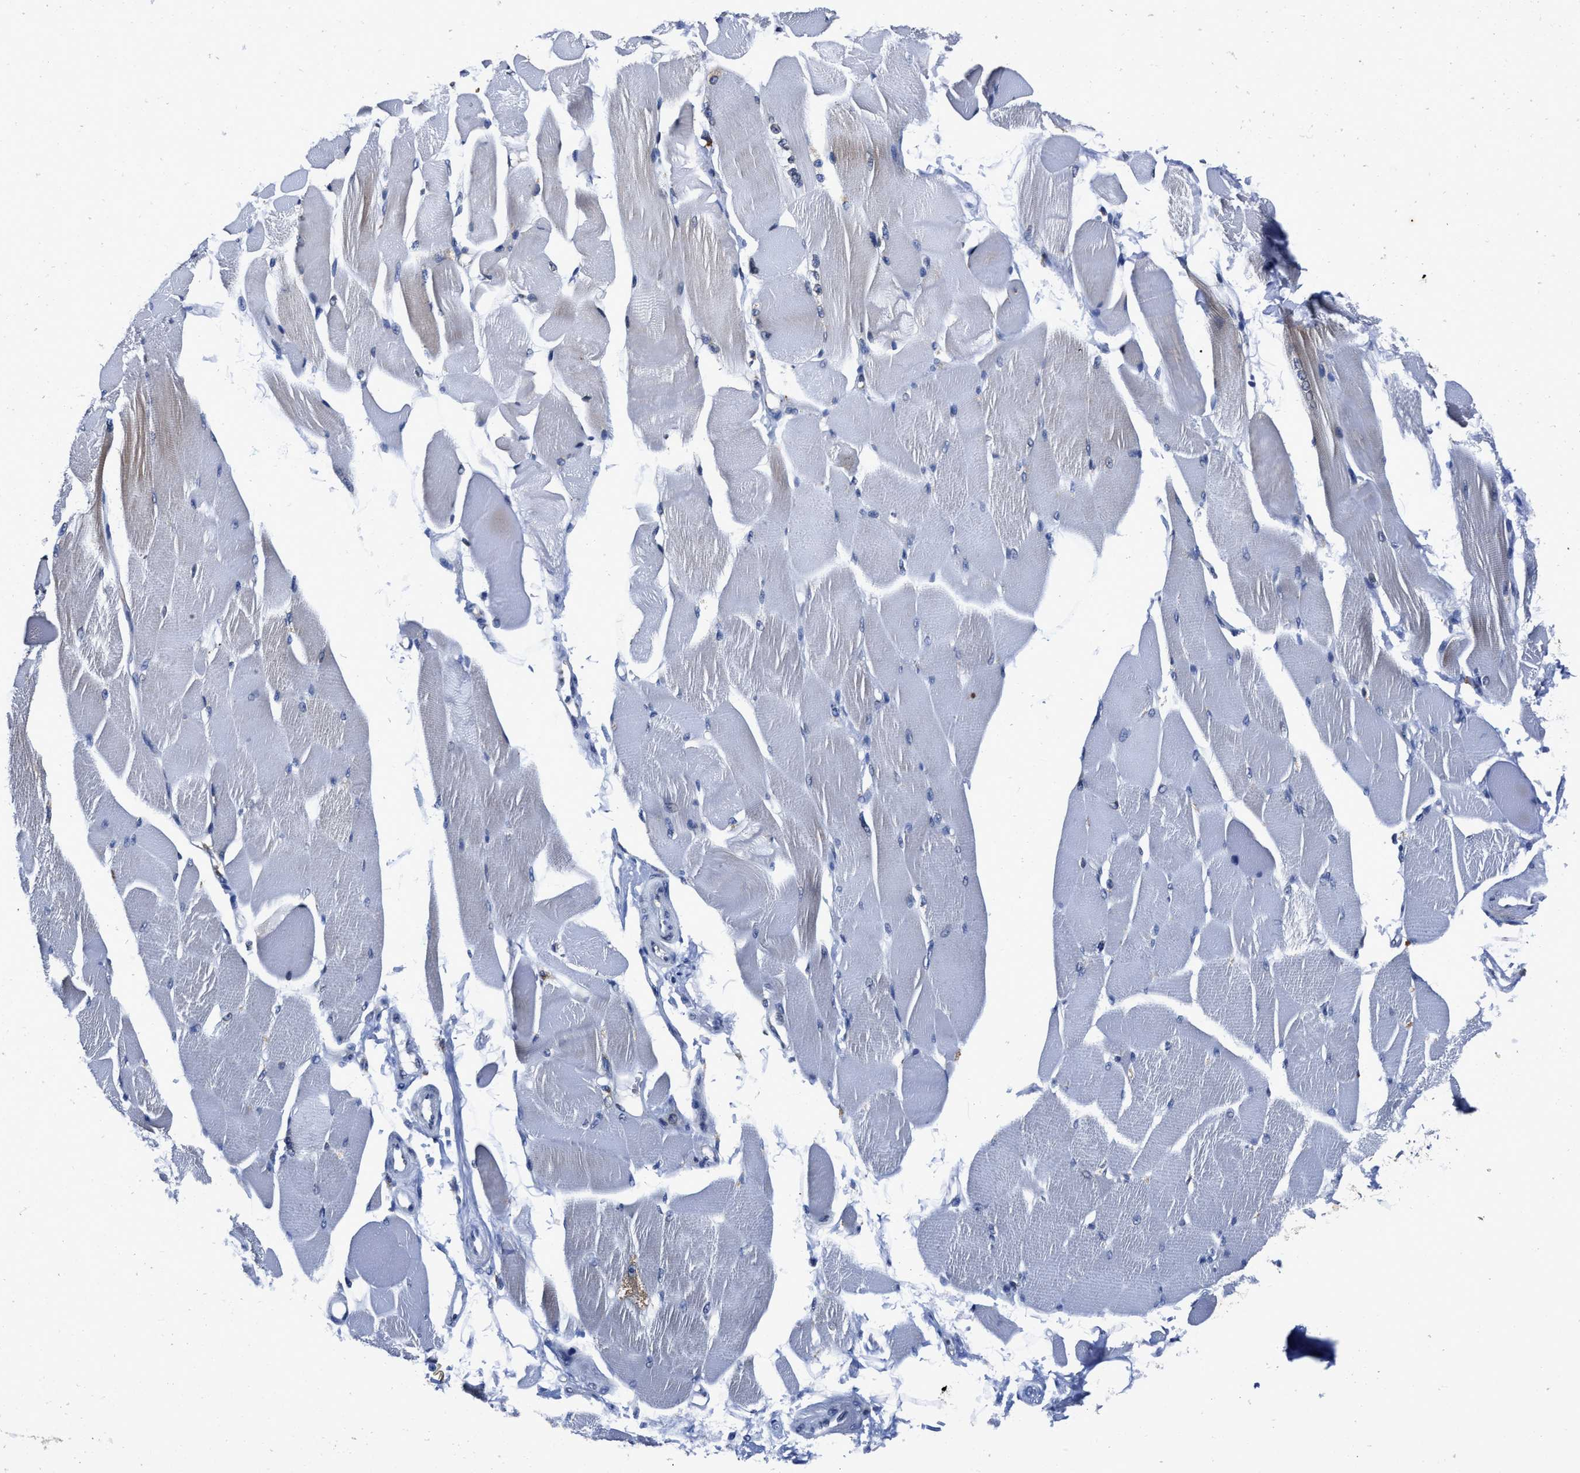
{"staining": {"intensity": "weak", "quantity": "<25%", "location": "cytoplasmic/membranous"}, "tissue": "skeletal muscle", "cell_type": "Myocytes", "image_type": "normal", "snomed": [{"axis": "morphology", "description": "Normal tissue, NOS"}, {"axis": "topography", "description": "Skeletal muscle"}, {"axis": "topography", "description": "Peripheral nerve tissue"}], "caption": "Myocytes are negative for brown protein staining in normal skeletal muscle. Nuclei are stained in blue.", "gene": "CACNA1D", "patient": {"sex": "female", "age": 84}}